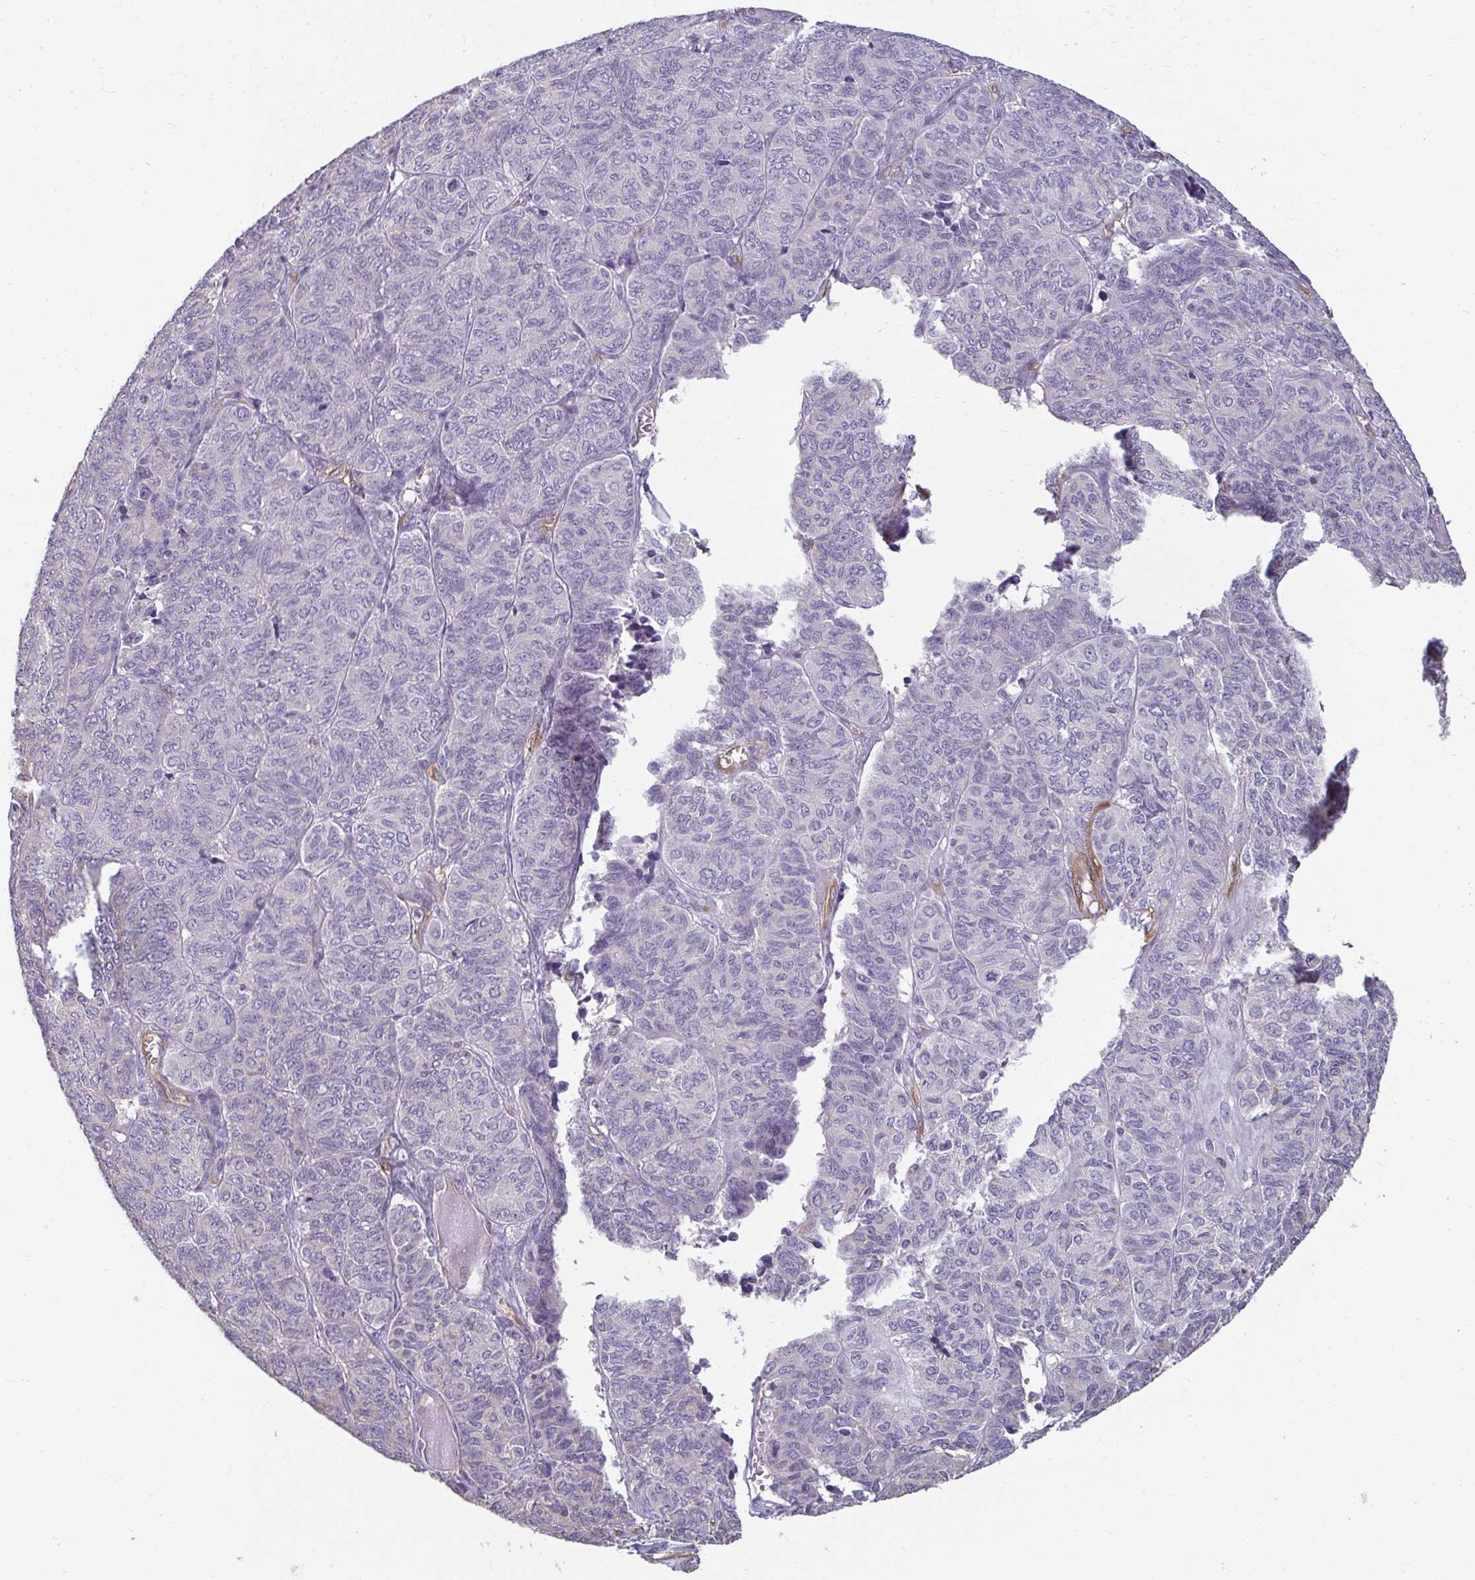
{"staining": {"intensity": "negative", "quantity": "none", "location": "none"}, "tissue": "ovarian cancer", "cell_type": "Tumor cells", "image_type": "cancer", "snomed": [{"axis": "morphology", "description": "Carcinoma, endometroid"}, {"axis": "topography", "description": "Ovary"}], "caption": "A photomicrograph of human endometroid carcinoma (ovarian) is negative for staining in tumor cells. (DAB IHC visualized using brightfield microscopy, high magnification).", "gene": "PDE2A", "patient": {"sex": "female", "age": 80}}